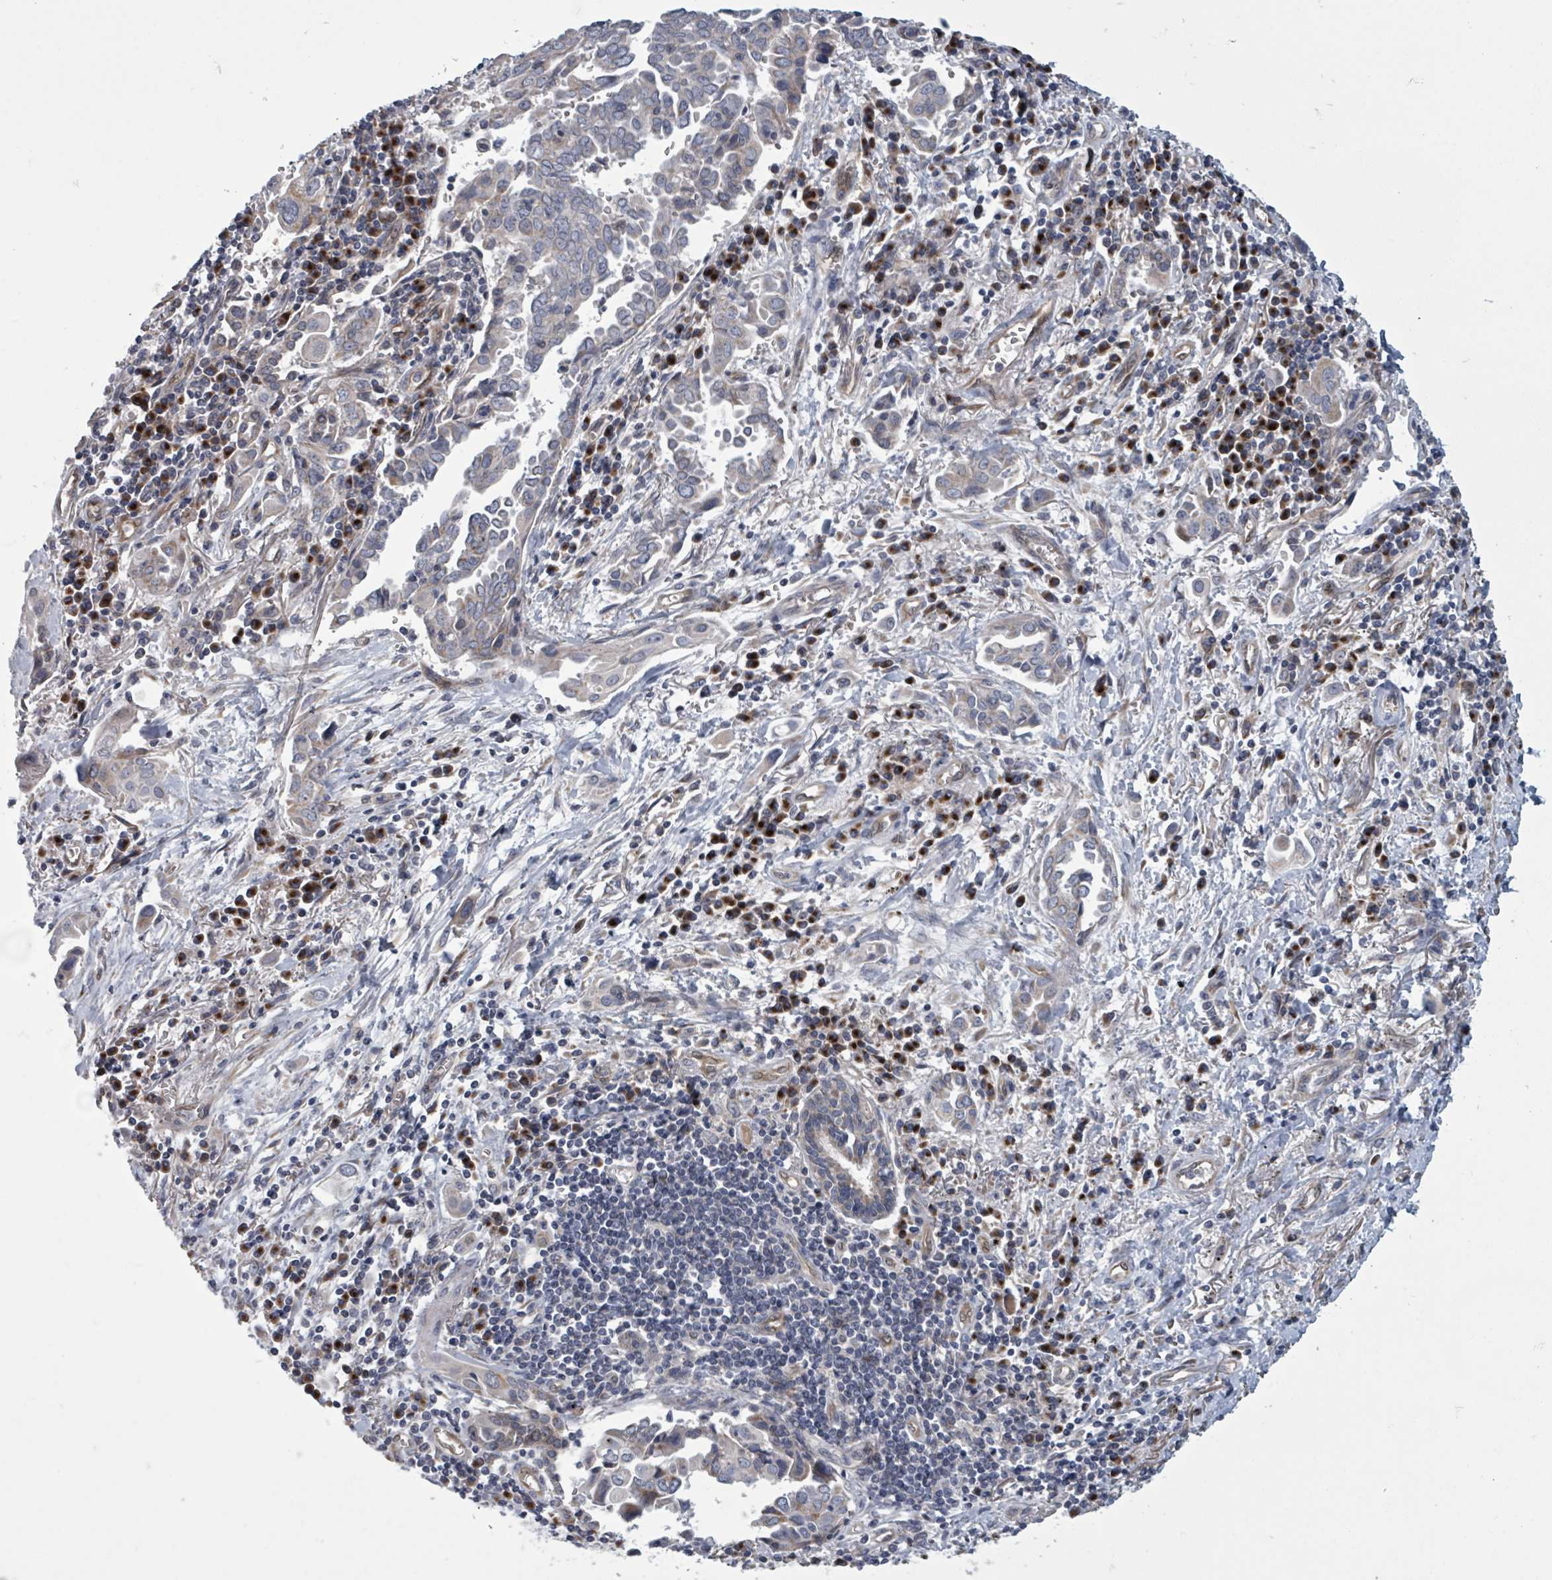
{"staining": {"intensity": "weak", "quantity": "25%-75%", "location": "cytoplasmic/membranous"}, "tissue": "lung cancer", "cell_type": "Tumor cells", "image_type": "cancer", "snomed": [{"axis": "morphology", "description": "Adenocarcinoma, NOS"}, {"axis": "topography", "description": "Lung"}], "caption": "A high-resolution photomicrograph shows IHC staining of adenocarcinoma (lung), which exhibits weak cytoplasmic/membranous expression in about 25%-75% of tumor cells.", "gene": "FKBP1A", "patient": {"sex": "male", "age": 76}}